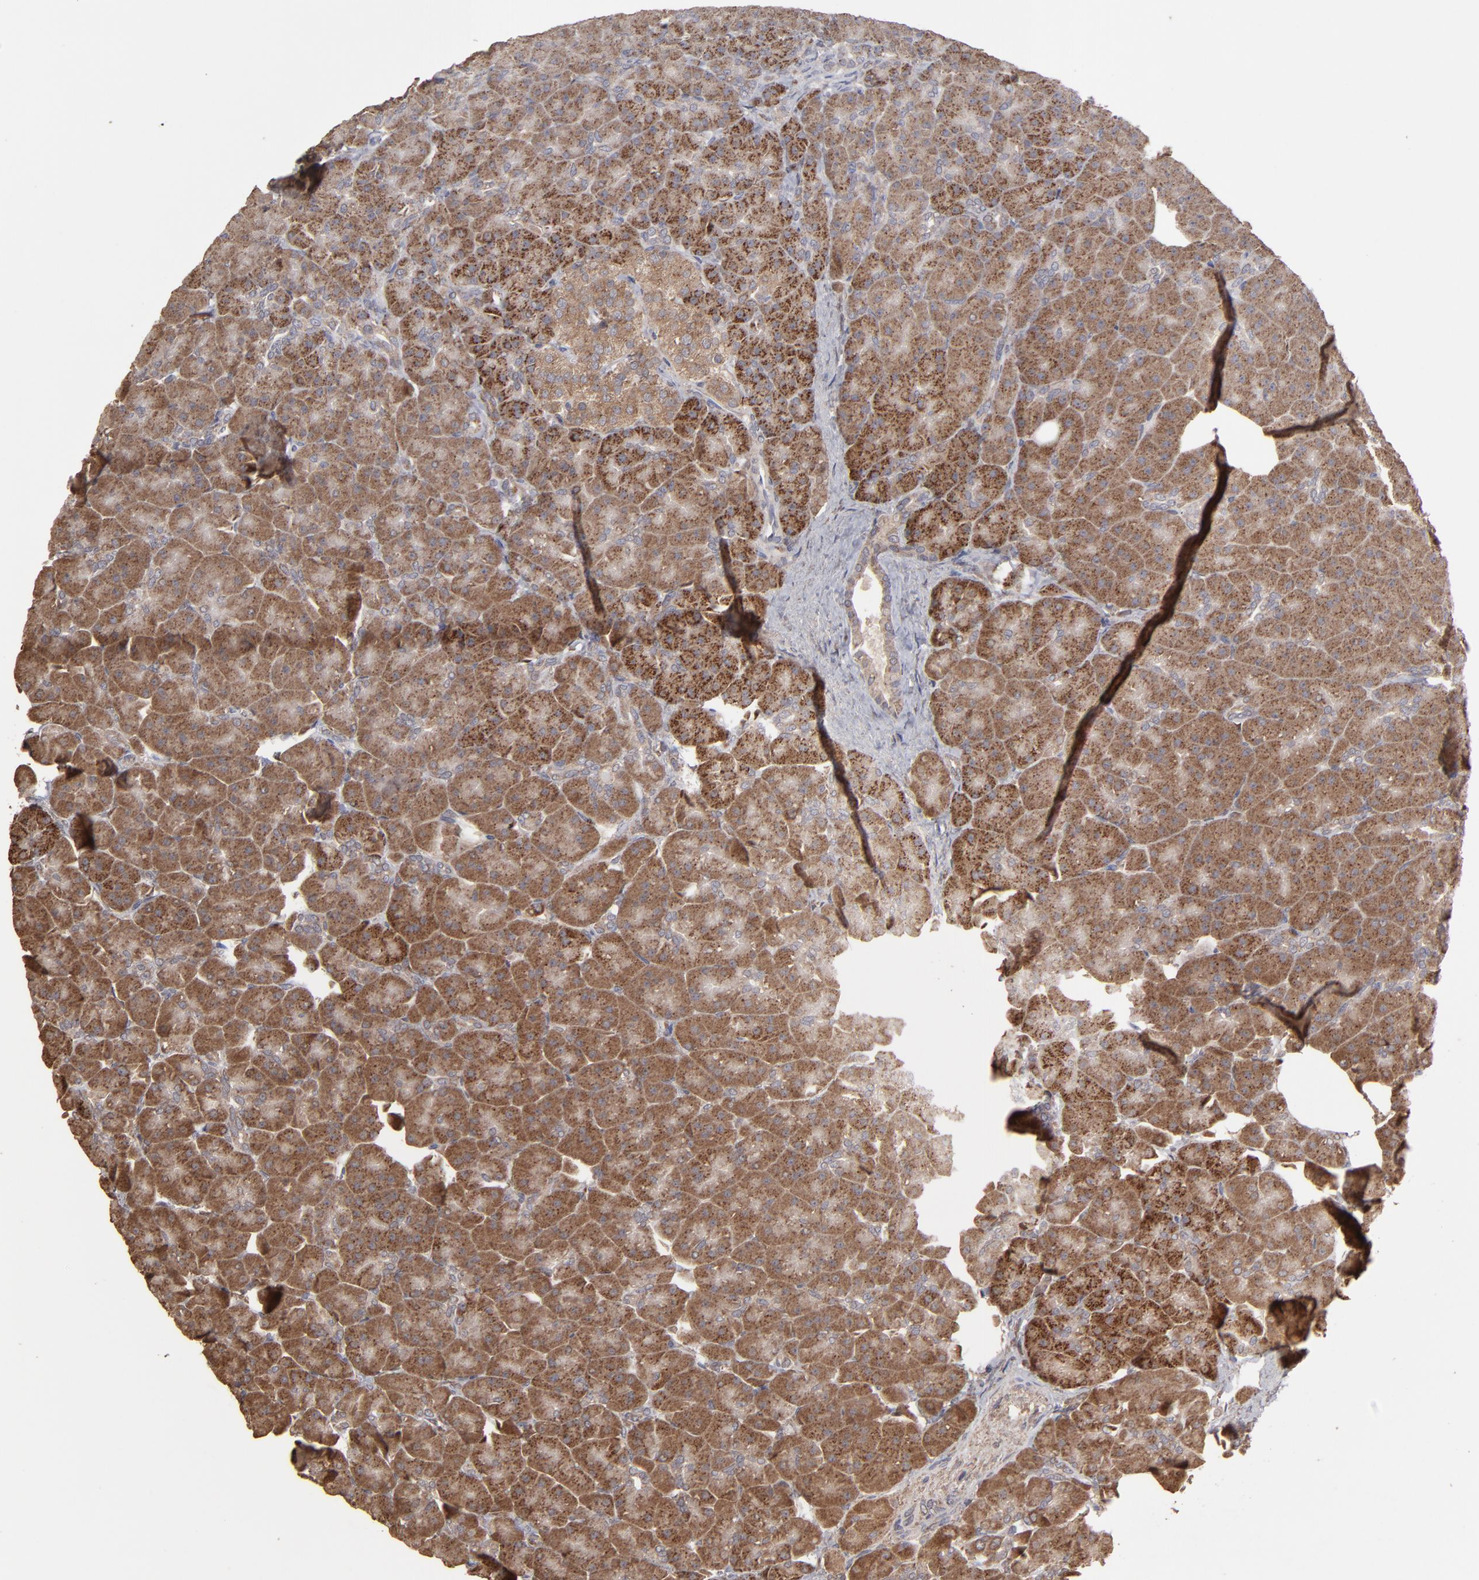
{"staining": {"intensity": "moderate", "quantity": ">75%", "location": "cytoplasmic/membranous"}, "tissue": "pancreas", "cell_type": "Exocrine glandular cells", "image_type": "normal", "snomed": [{"axis": "morphology", "description": "Normal tissue, NOS"}, {"axis": "topography", "description": "Pancreas"}], "caption": "Moderate cytoplasmic/membranous staining is identified in about >75% of exocrine glandular cells in unremarkable pancreas.", "gene": "MMP2", "patient": {"sex": "male", "age": 66}}